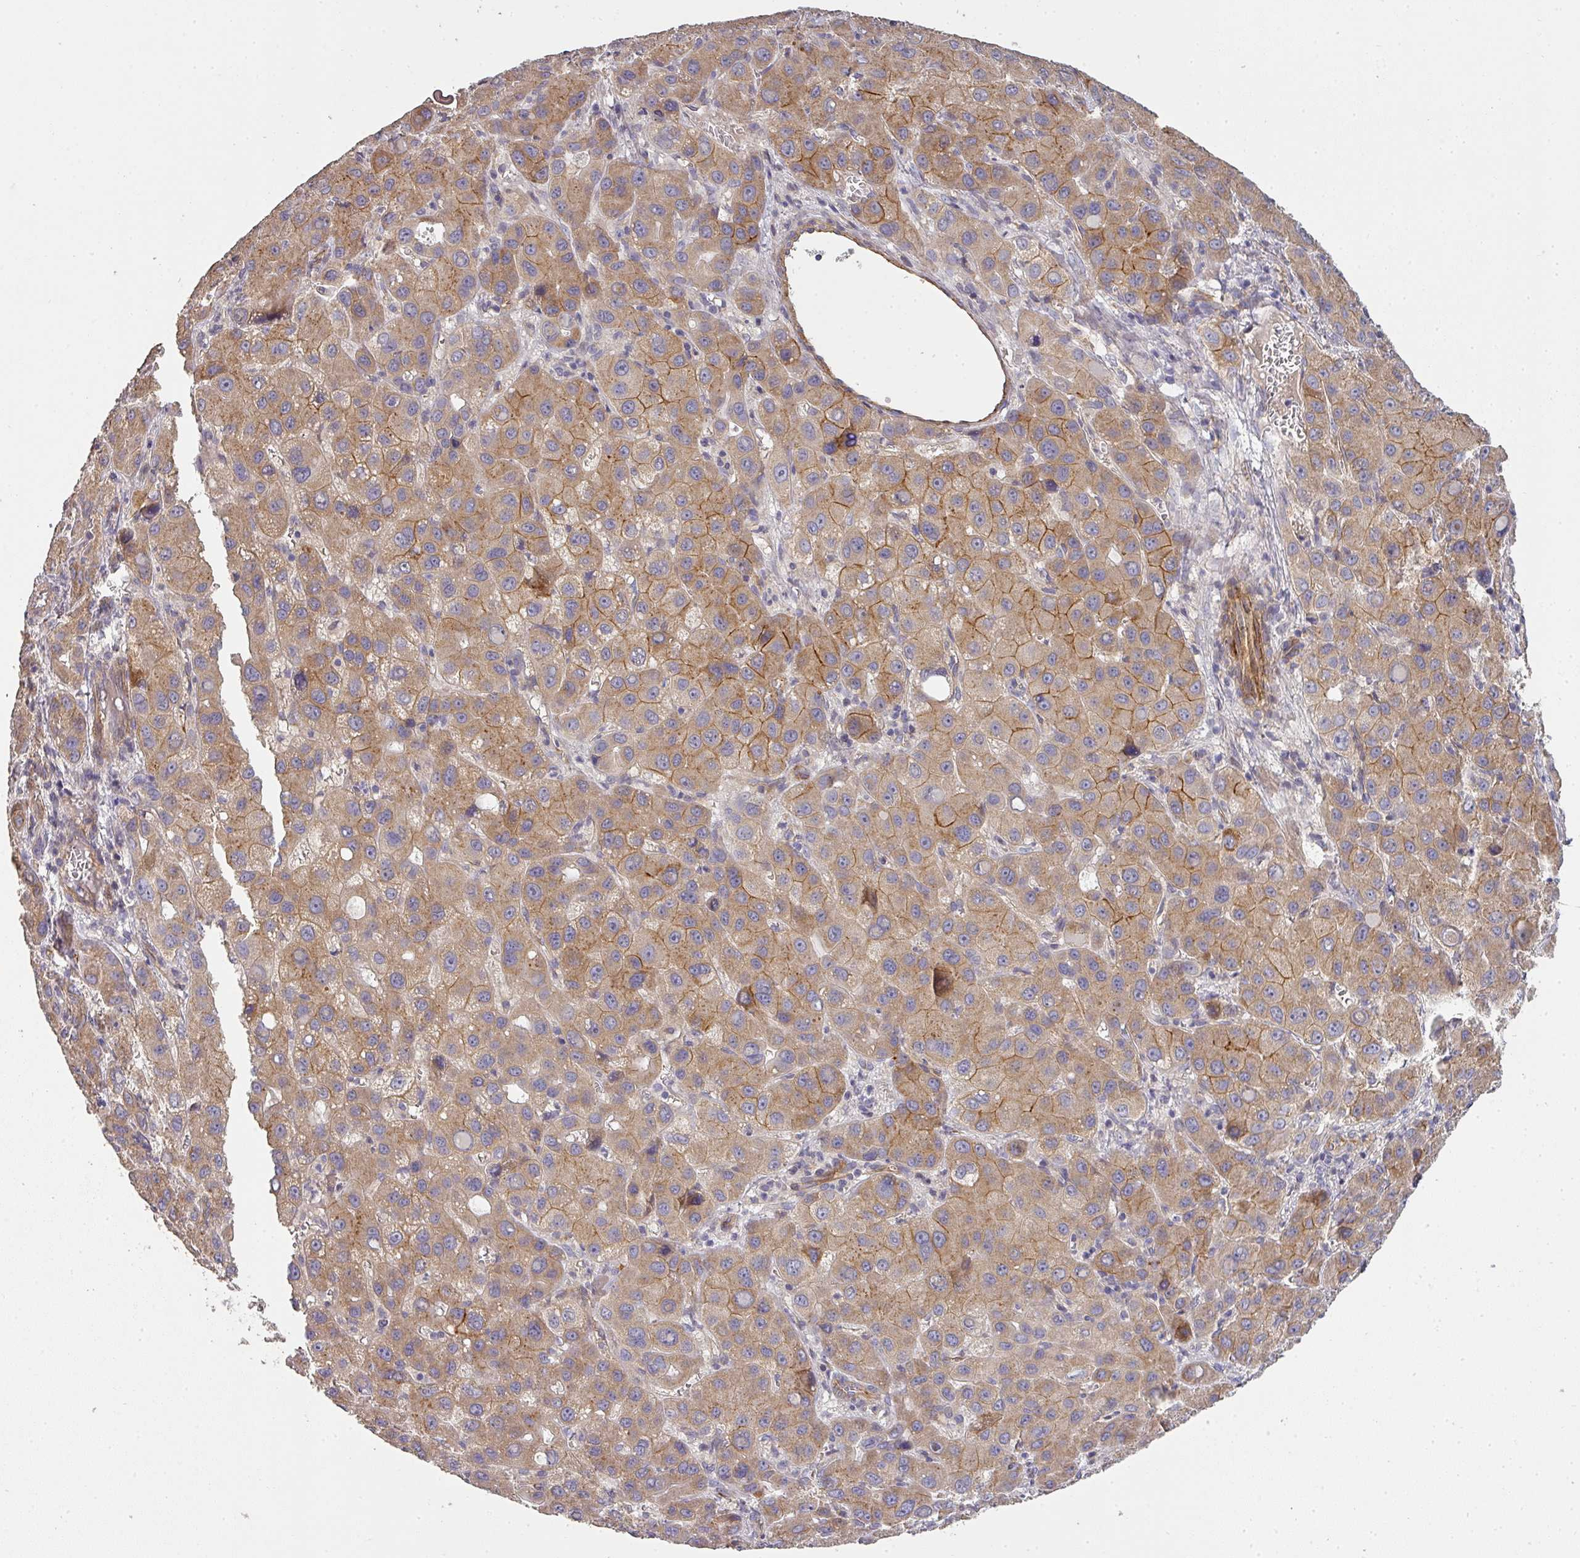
{"staining": {"intensity": "moderate", "quantity": "<25%", "location": "cytoplasmic/membranous"}, "tissue": "liver cancer", "cell_type": "Tumor cells", "image_type": "cancer", "snomed": [{"axis": "morphology", "description": "Carcinoma, Hepatocellular, NOS"}, {"axis": "topography", "description": "Liver"}], "caption": "Liver cancer (hepatocellular carcinoma) stained with a protein marker shows moderate staining in tumor cells.", "gene": "PCDH1", "patient": {"sex": "male", "age": 55}}